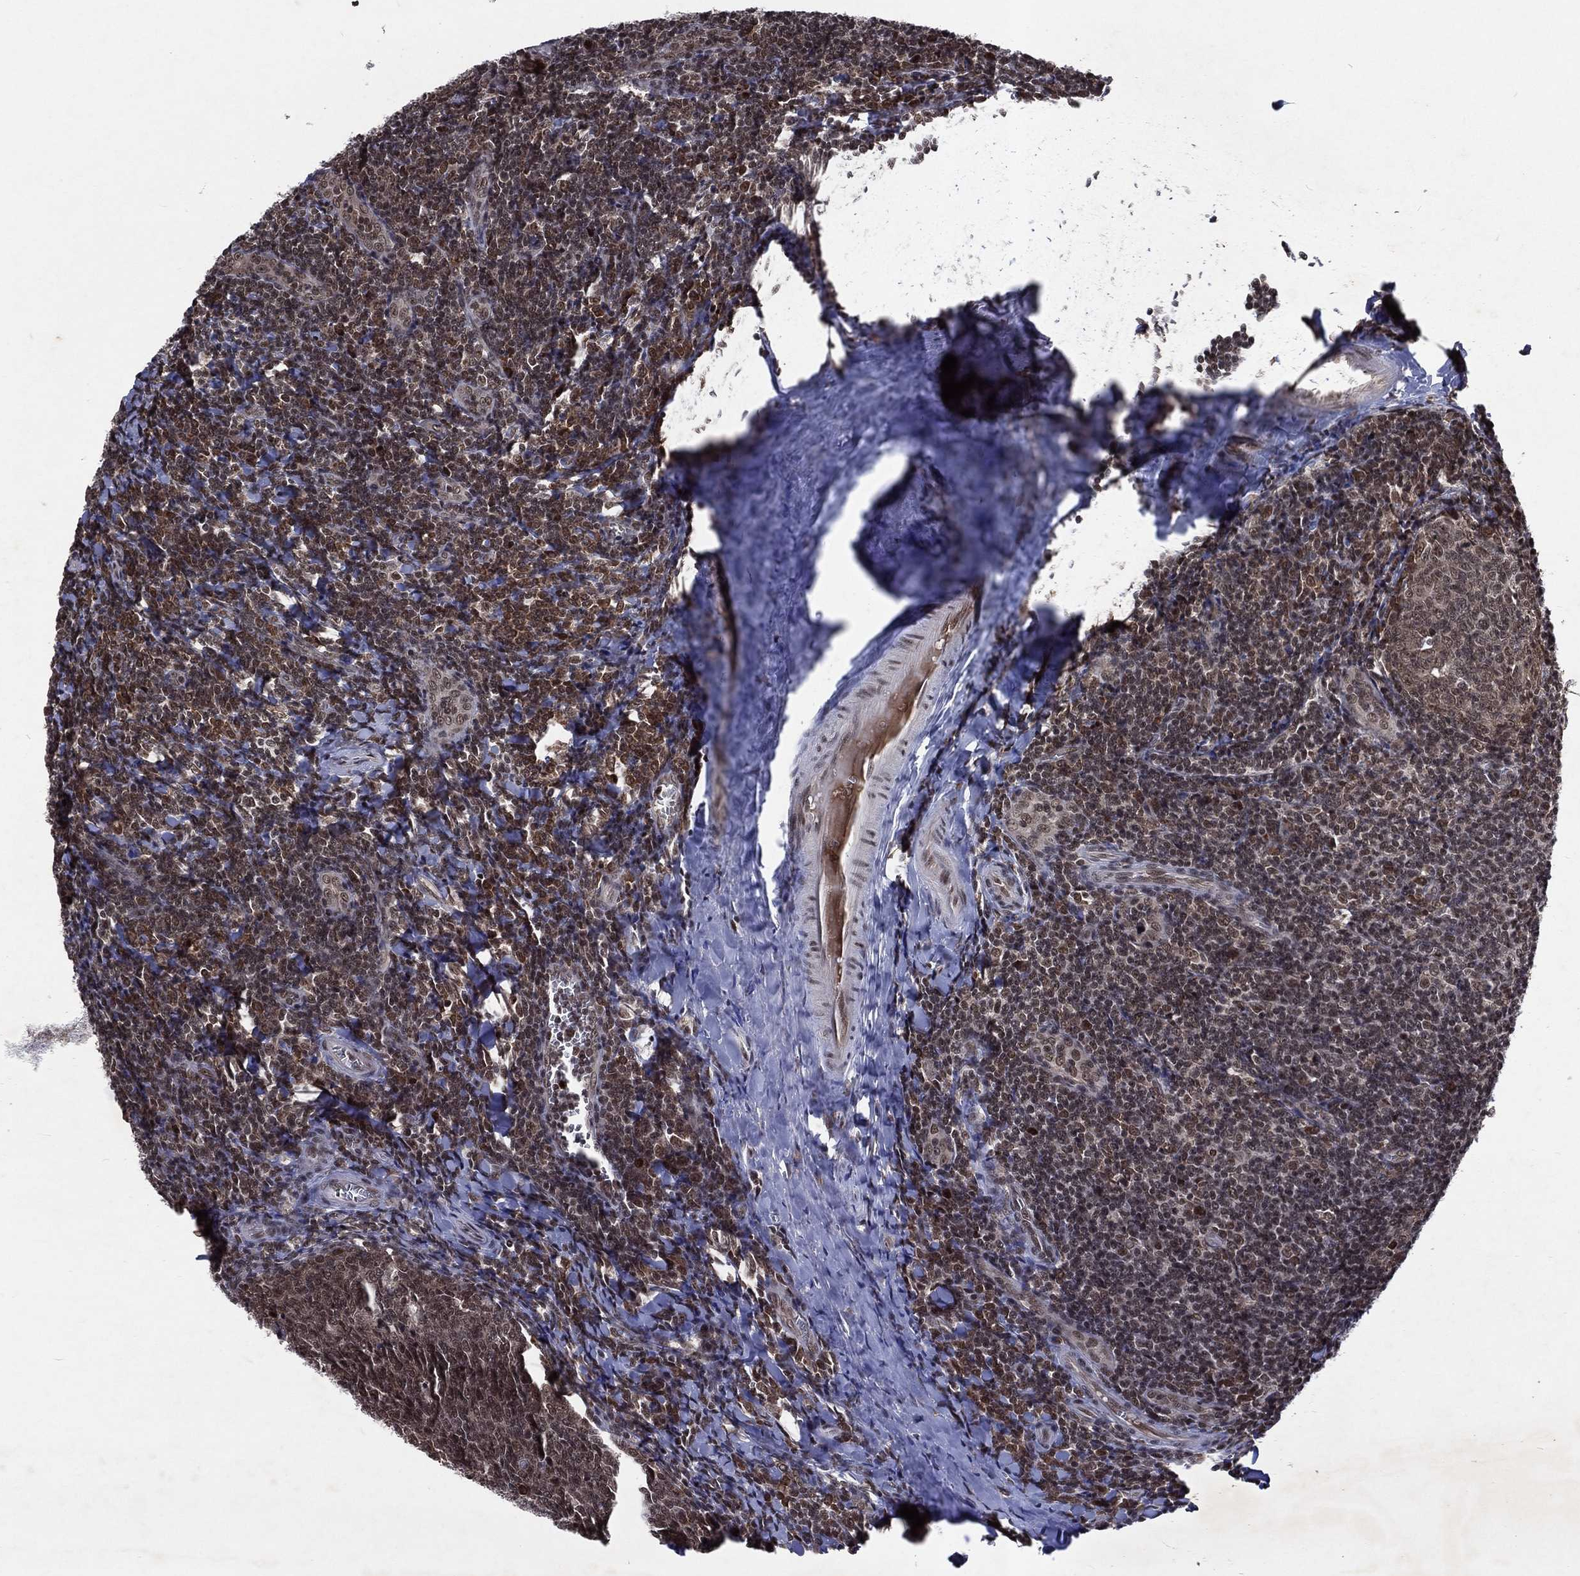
{"staining": {"intensity": "moderate", "quantity": "25%-75%", "location": "nuclear"}, "tissue": "tonsil", "cell_type": "Germinal center cells", "image_type": "normal", "snomed": [{"axis": "morphology", "description": "Normal tissue, NOS"}, {"axis": "topography", "description": "Tonsil"}], "caption": "A medium amount of moderate nuclear expression is seen in about 25%-75% of germinal center cells in normal tonsil. The staining was performed using DAB to visualize the protein expression in brown, while the nuclei were stained in blue with hematoxylin (Magnification: 20x).", "gene": "DMAP1", "patient": {"sex": "male", "age": 20}}